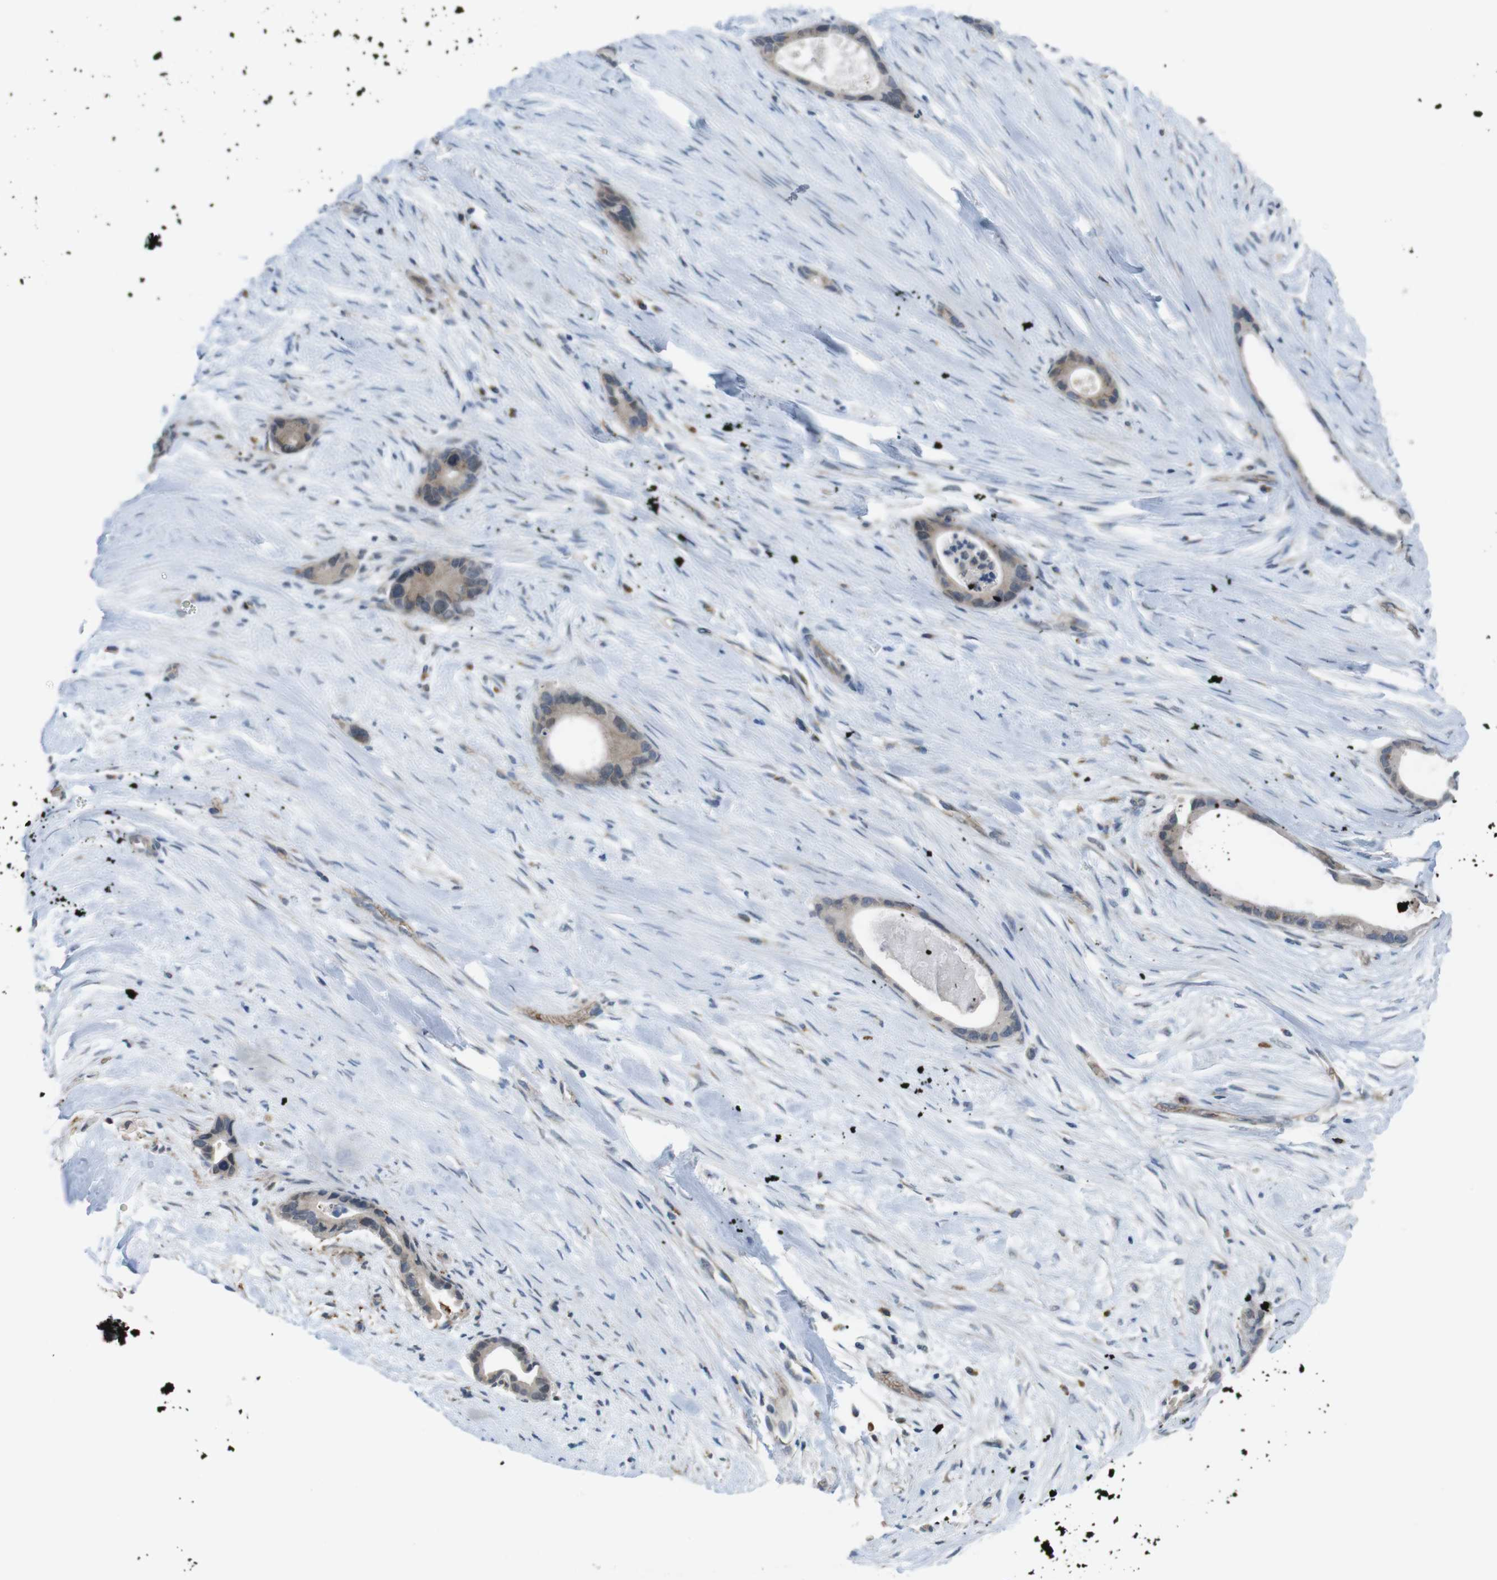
{"staining": {"intensity": "weak", "quantity": "25%-75%", "location": "cytoplasmic/membranous"}, "tissue": "liver cancer", "cell_type": "Tumor cells", "image_type": "cancer", "snomed": [{"axis": "morphology", "description": "Cholangiocarcinoma"}, {"axis": "topography", "description": "Liver"}], "caption": "Brown immunohistochemical staining in liver cancer (cholangiocarcinoma) shows weak cytoplasmic/membranous expression in about 25%-75% of tumor cells.", "gene": "GYPA", "patient": {"sex": "female", "age": 55}}